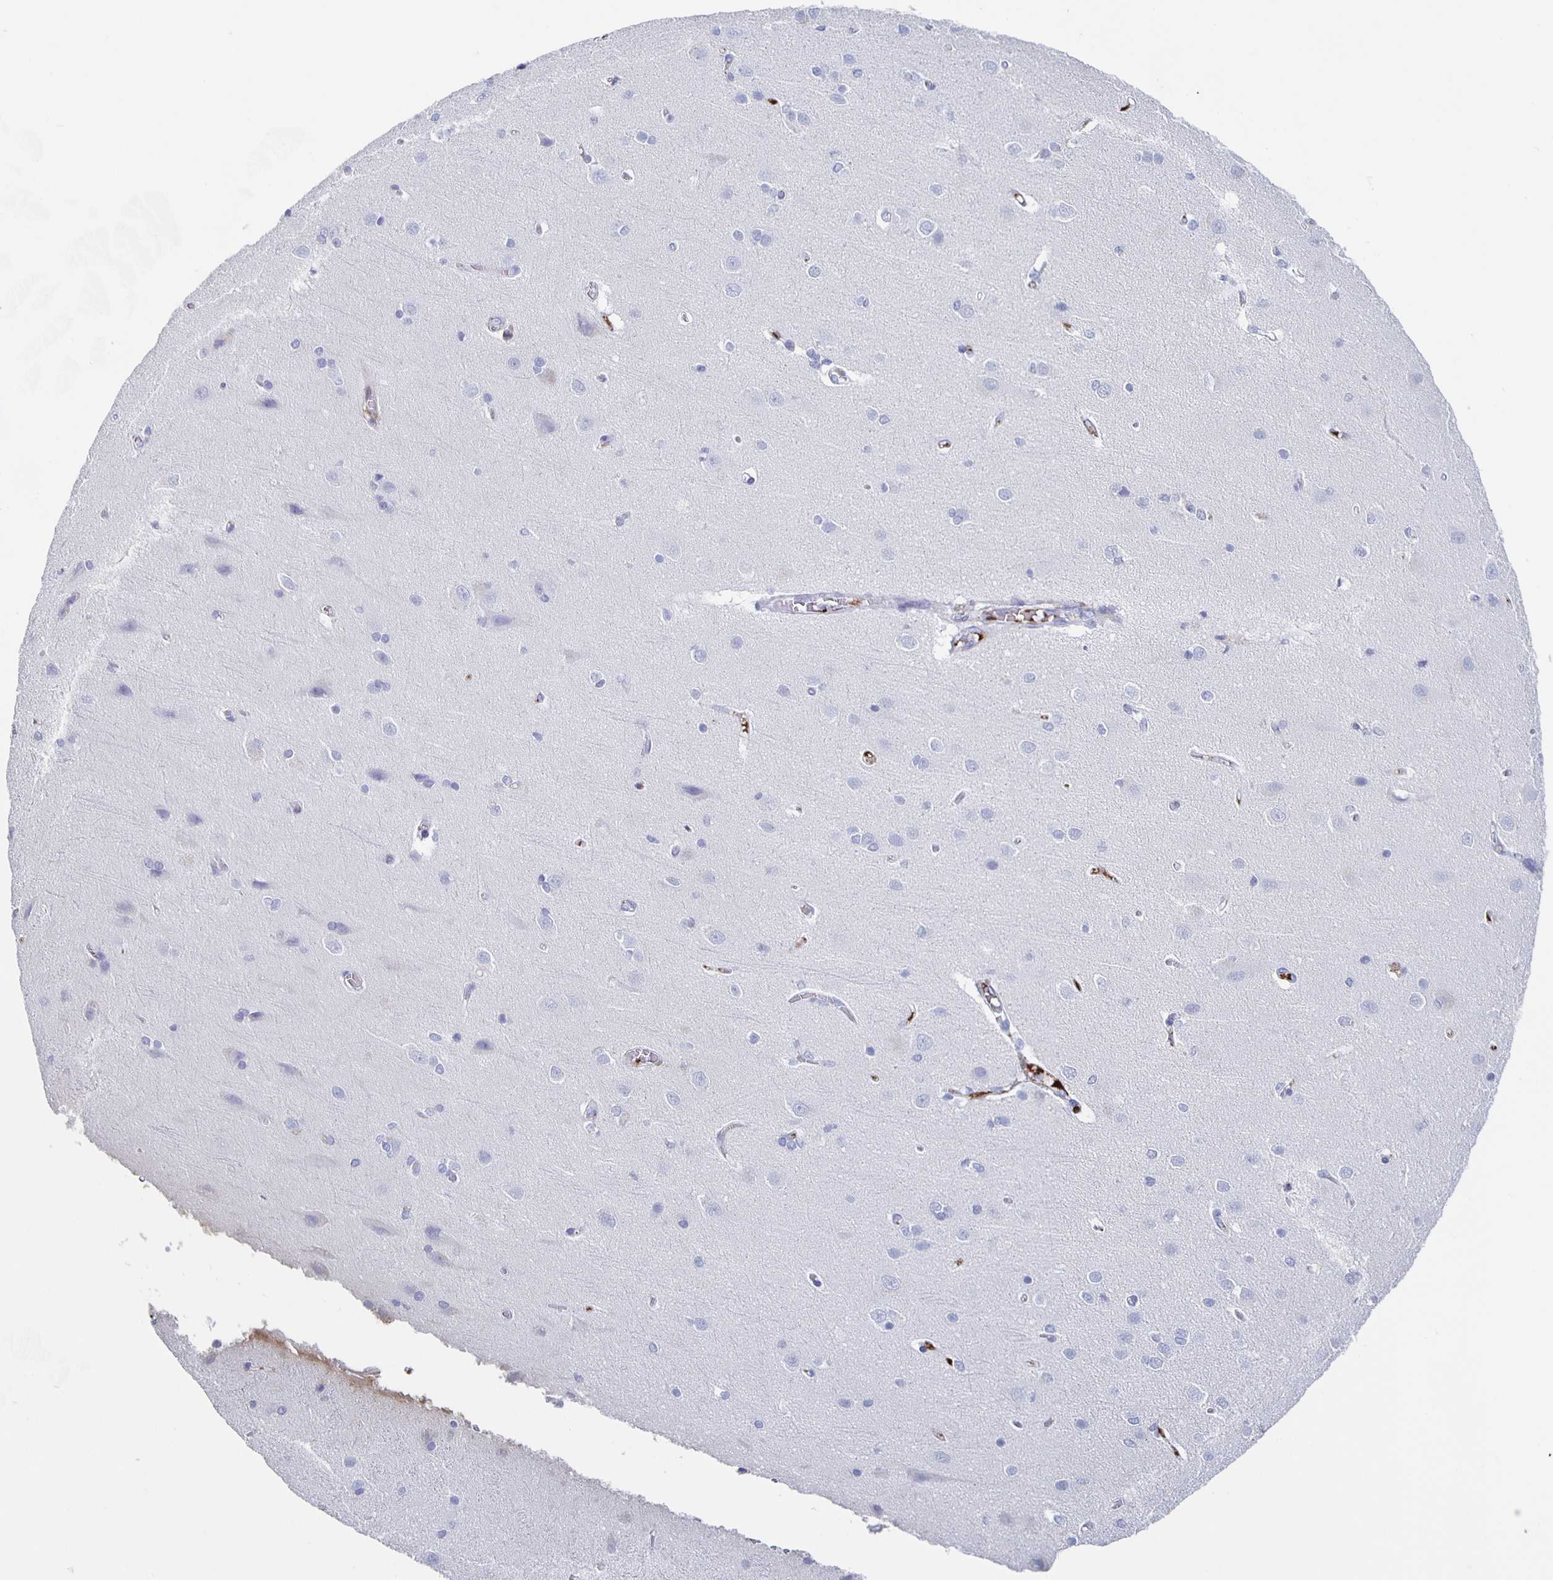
{"staining": {"intensity": "negative", "quantity": "none", "location": "none"}, "tissue": "cerebral cortex", "cell_type": "Endothelial cells", "image_type": "normal", "snomed": [{"axis": "morphology", "description": "Normal tissue, NOS"}, {"axis": "topography", "description": "Cerebral cortex"}], "caption": "Immunohistochemistry image of normal cerebral cortex stained for a protein (brown), which exhibits no staining in endothelial cells. The staining is performed using DAB brown chromogen with nuclei counter-stained in using hematoxylin.", "gene": "FGA", "patient": {"sex": "male", "age": 37}}